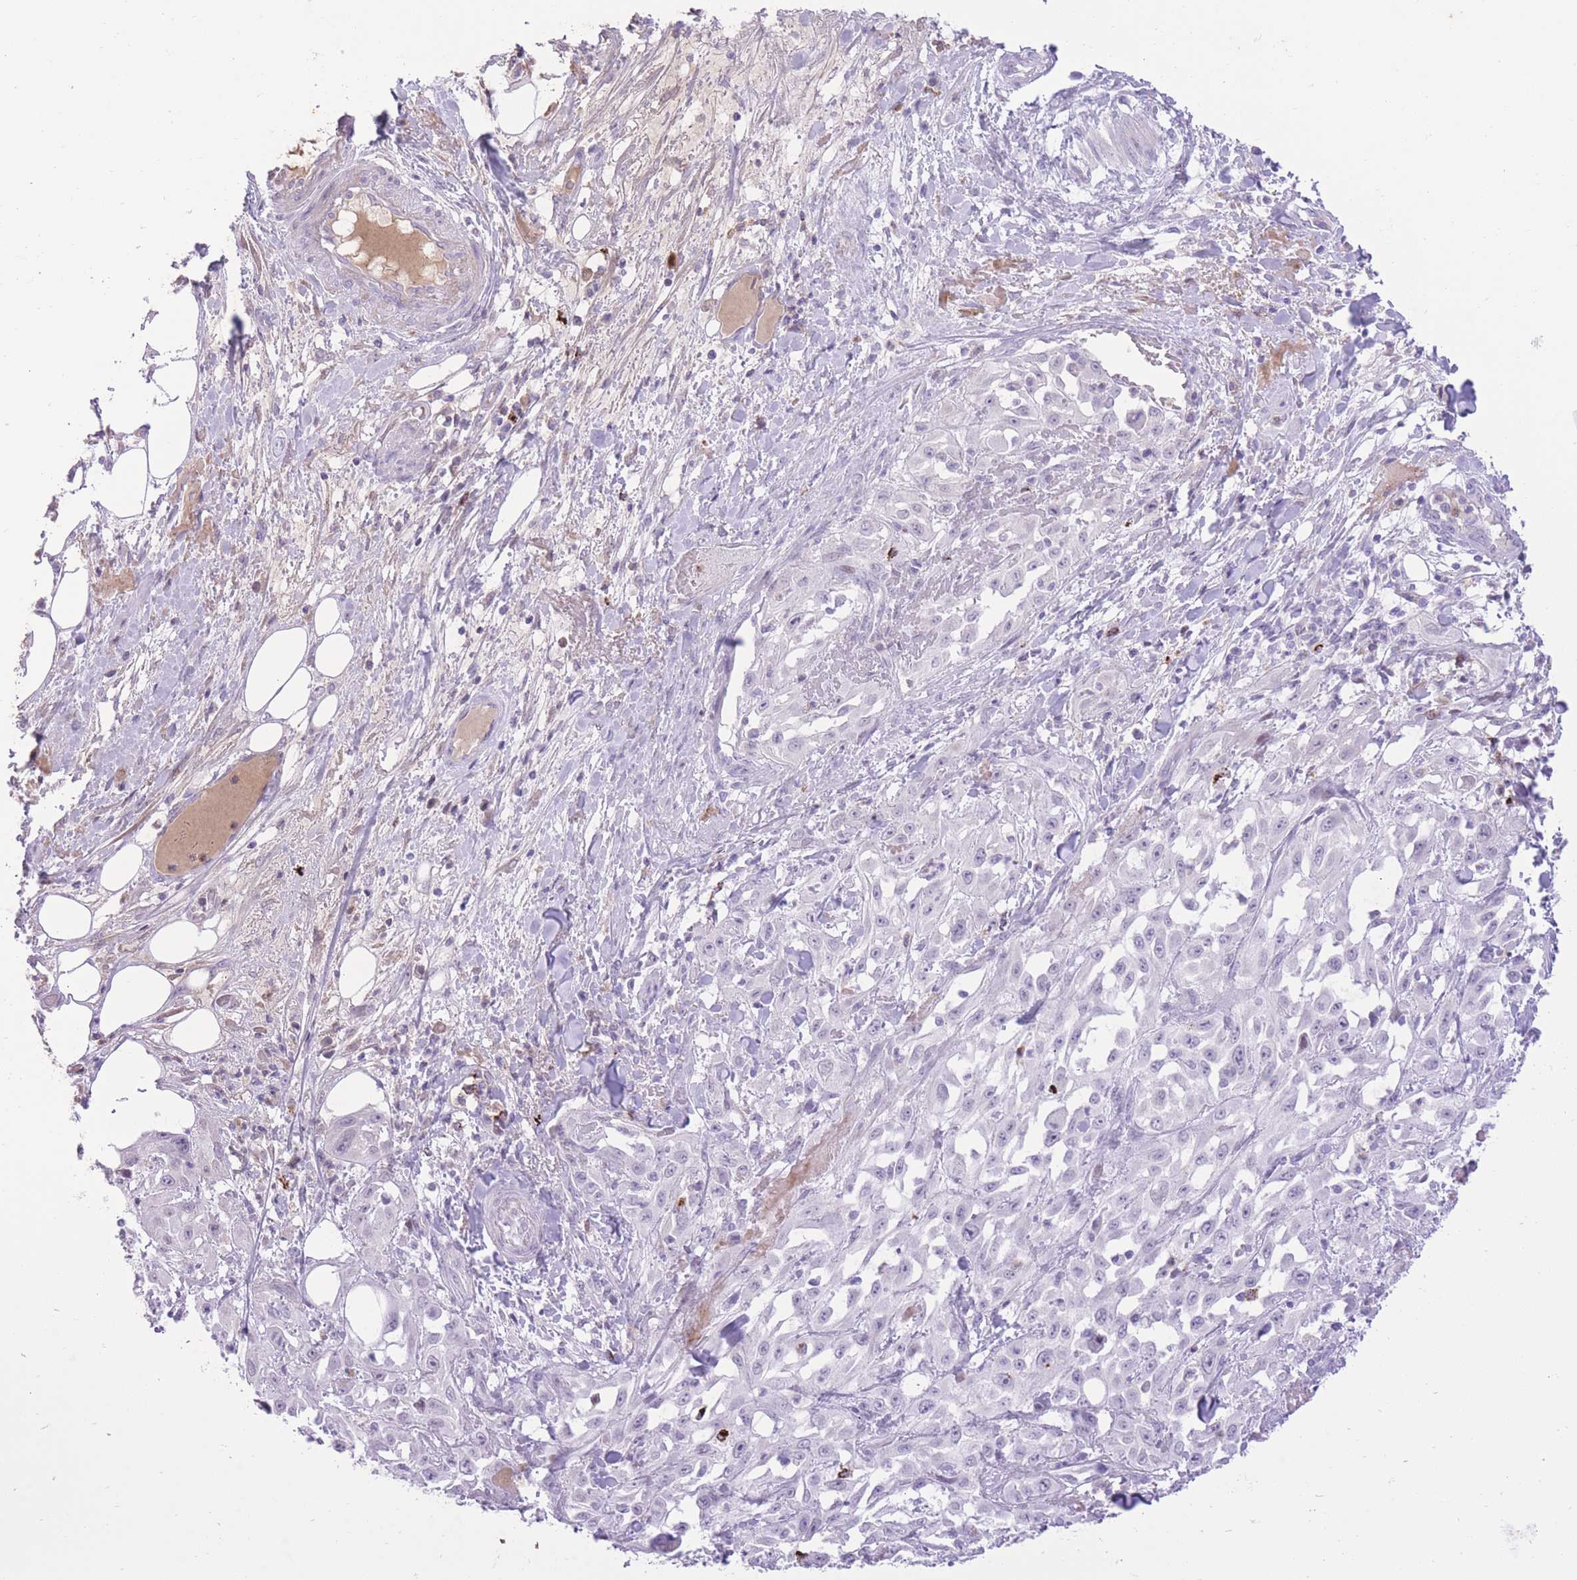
{"staining": {"intensity": "negative", "quantity": "none", "location": "none"}, "tissue": "skin cancer", "cell_type": "Tumor cells", "image_type": "cancer", "snomed": [{"axis": "morphology", "description": "Squamous cell carcinoma, NOS"}, {"axis": "morphology", "description": "Squamous cell carcinoma, metastatic, NOS"}, {"axis": "topography", "description": "Skin"}, {"axis": "topography", "description": "Lymph node"}], "caption": "Immunohistochemistry of human squamous cell carcinoma (skin) shows no staining in tumor cells.", "gene": "MEIS3", "patient": {"sex": "male", "age": 75}}